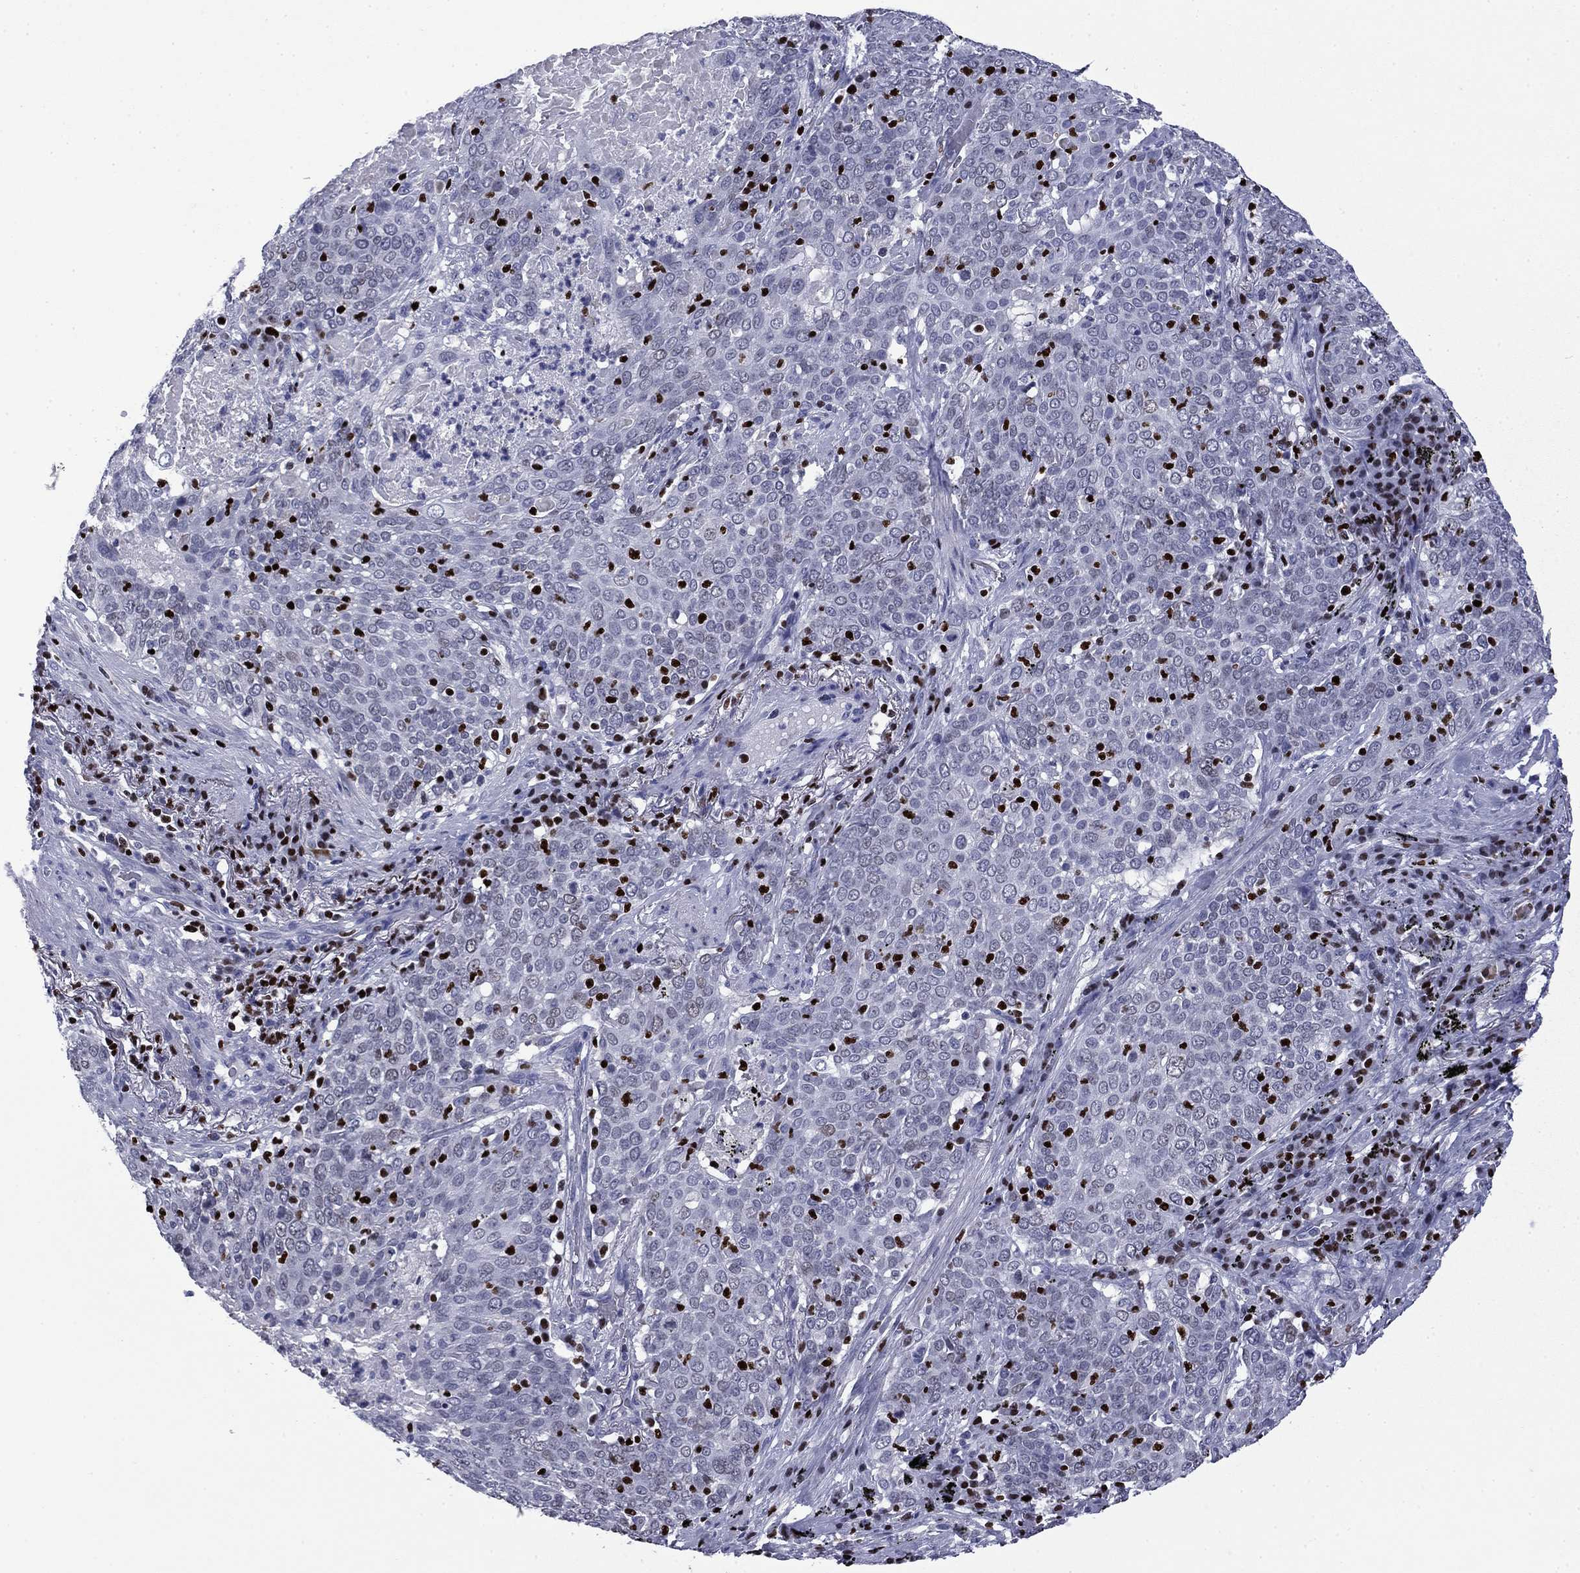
{"staining": {"intensity": "negative", "quantity": "none", "location": "none"}, "tissue": "lung cancer", "cell_type": "Tumor cells", "image_type": "cancer", "snomed": [{"axis": "morphology", "description": "Squamous cell carcinoma, NOS"}, {"axis": "topography", "description": "Lung"}], "caption": "Immunohistochemical staining of human squamous cell carcinoma (lung) exhibits no significant staining in tumor cells.", "gene": "IKZF3", "patient": {"sex": "male", "age": 82}}